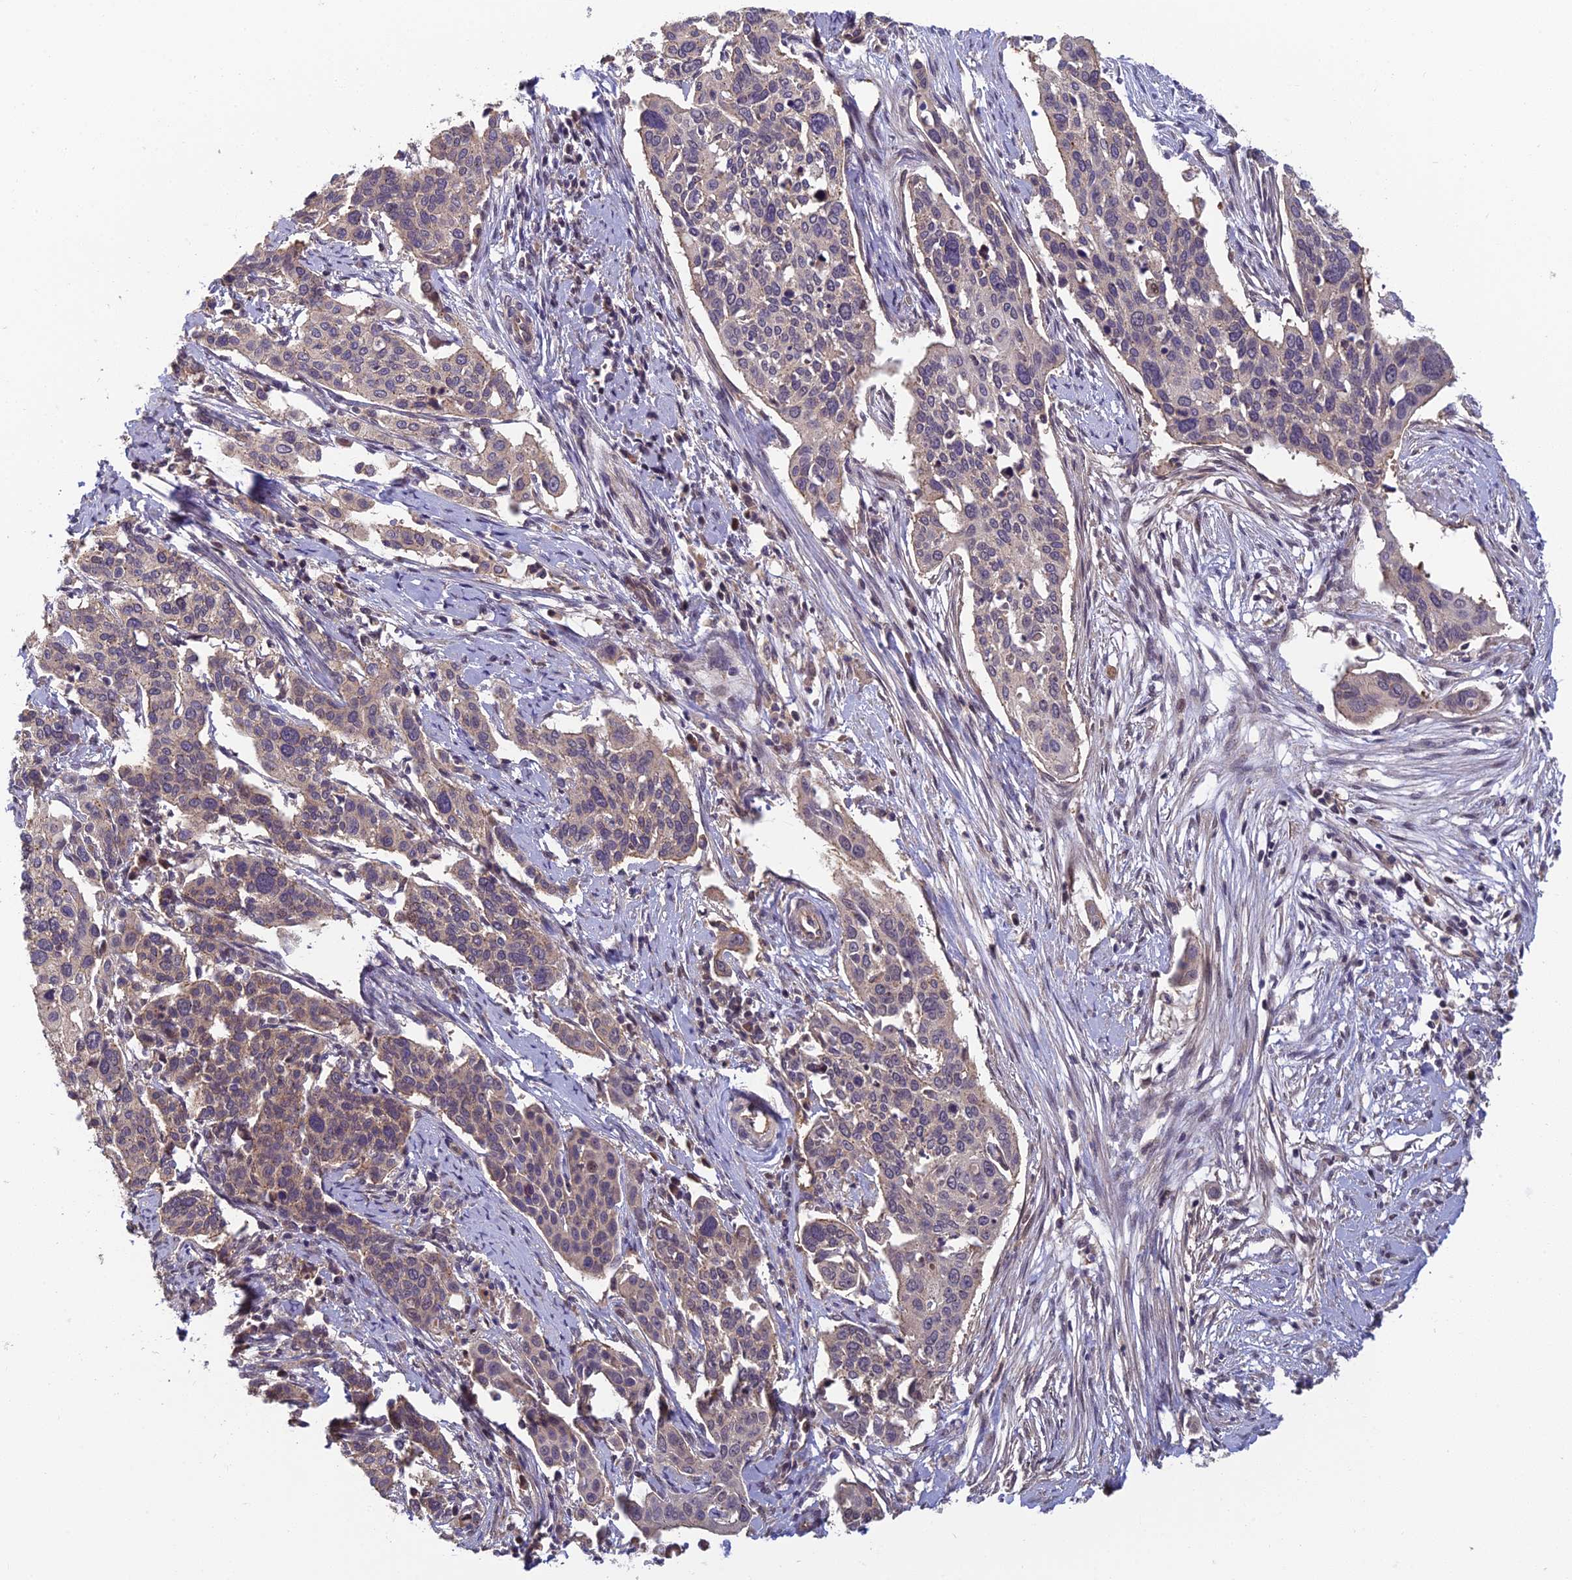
{"staining": {"intensity": "weak", "quantity": "<25%", "location": "cytoplasmic/membranous"}, "tissue": "cervical cancer", "cell_type": "Tumor cells", "image_type": "cancer", "snomed": [{"axis": "morphology", "description": "Squamous cell carcinoma, NOS"}, {"axis": "topography", "description": "Cervix"}], "caption": "An immunohistochemistry (IHC) micrograph of cervical squamous cell carcinoma is shown. There is no staining in tumor cells of cervical squamous cell carcinoma.", "gene": "PIKFYVE", "patient": {"sex": "female", "age": 44}}